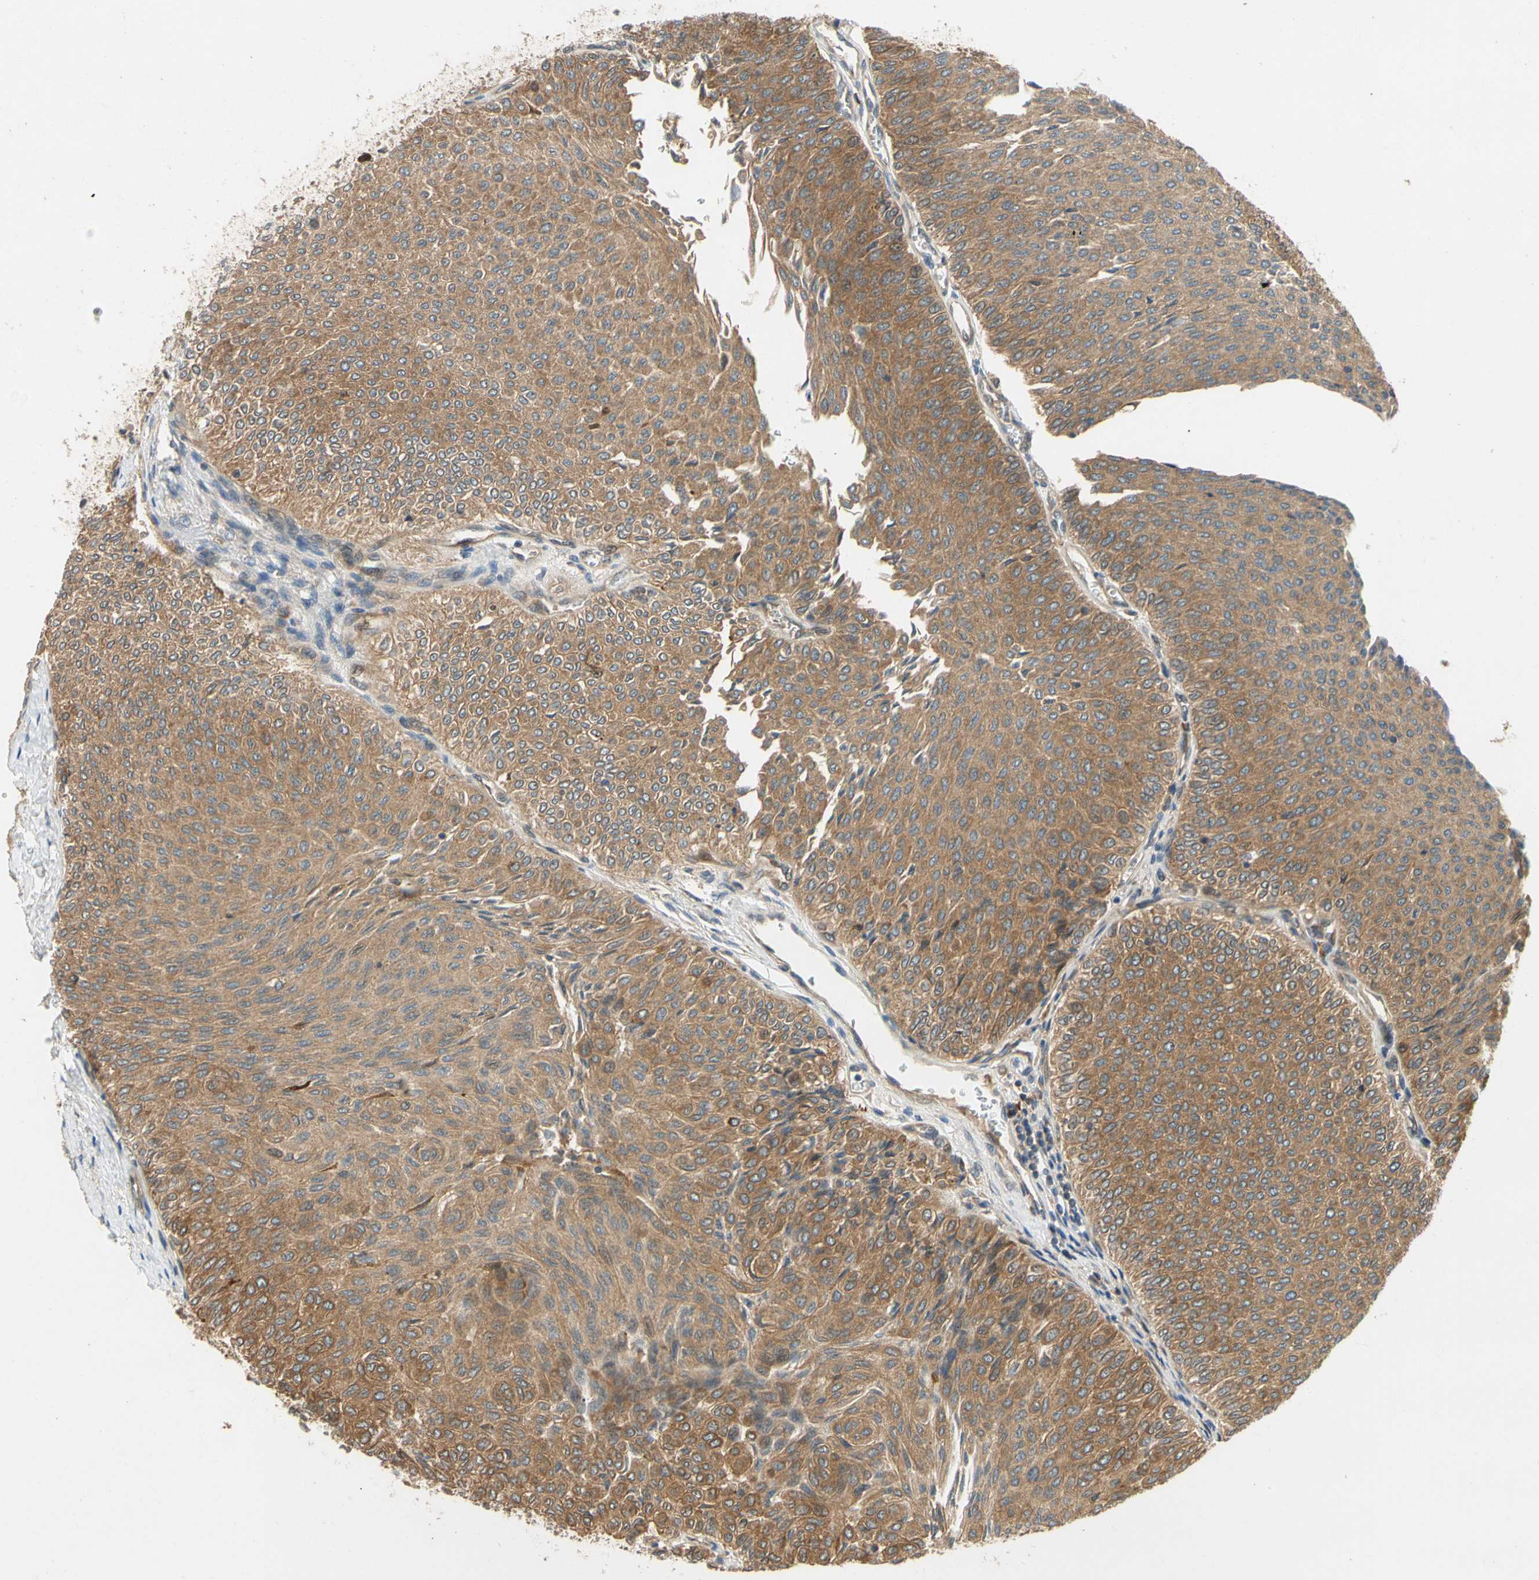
{"staining": {"intensity": "moderate", "quantity": ">75%", "location": "cytoplasmic/membranous"}, "tissue": "urothelial cancer", "cell_type": "Tumor cells", "image_type": "cancer", "snomed": [{"axis": "morphology", "description": "Urothelial carcinoma, Low grade"}, {"axis": "topography", "description": "Urinary bladder"}], "caption": "IHC micrograph of neoplastic tissue: low-grade urothelial carcinoma stained using immunohistochemistry (IHC) shows medium levels of moderate protein expression localized specifically in the cytoplasmic/membranous of tumor cells, appearing as a cytoplasmic/membranous brown color.", "gene": "TDRP", "patient": {"sex": "male", "age": 78}}